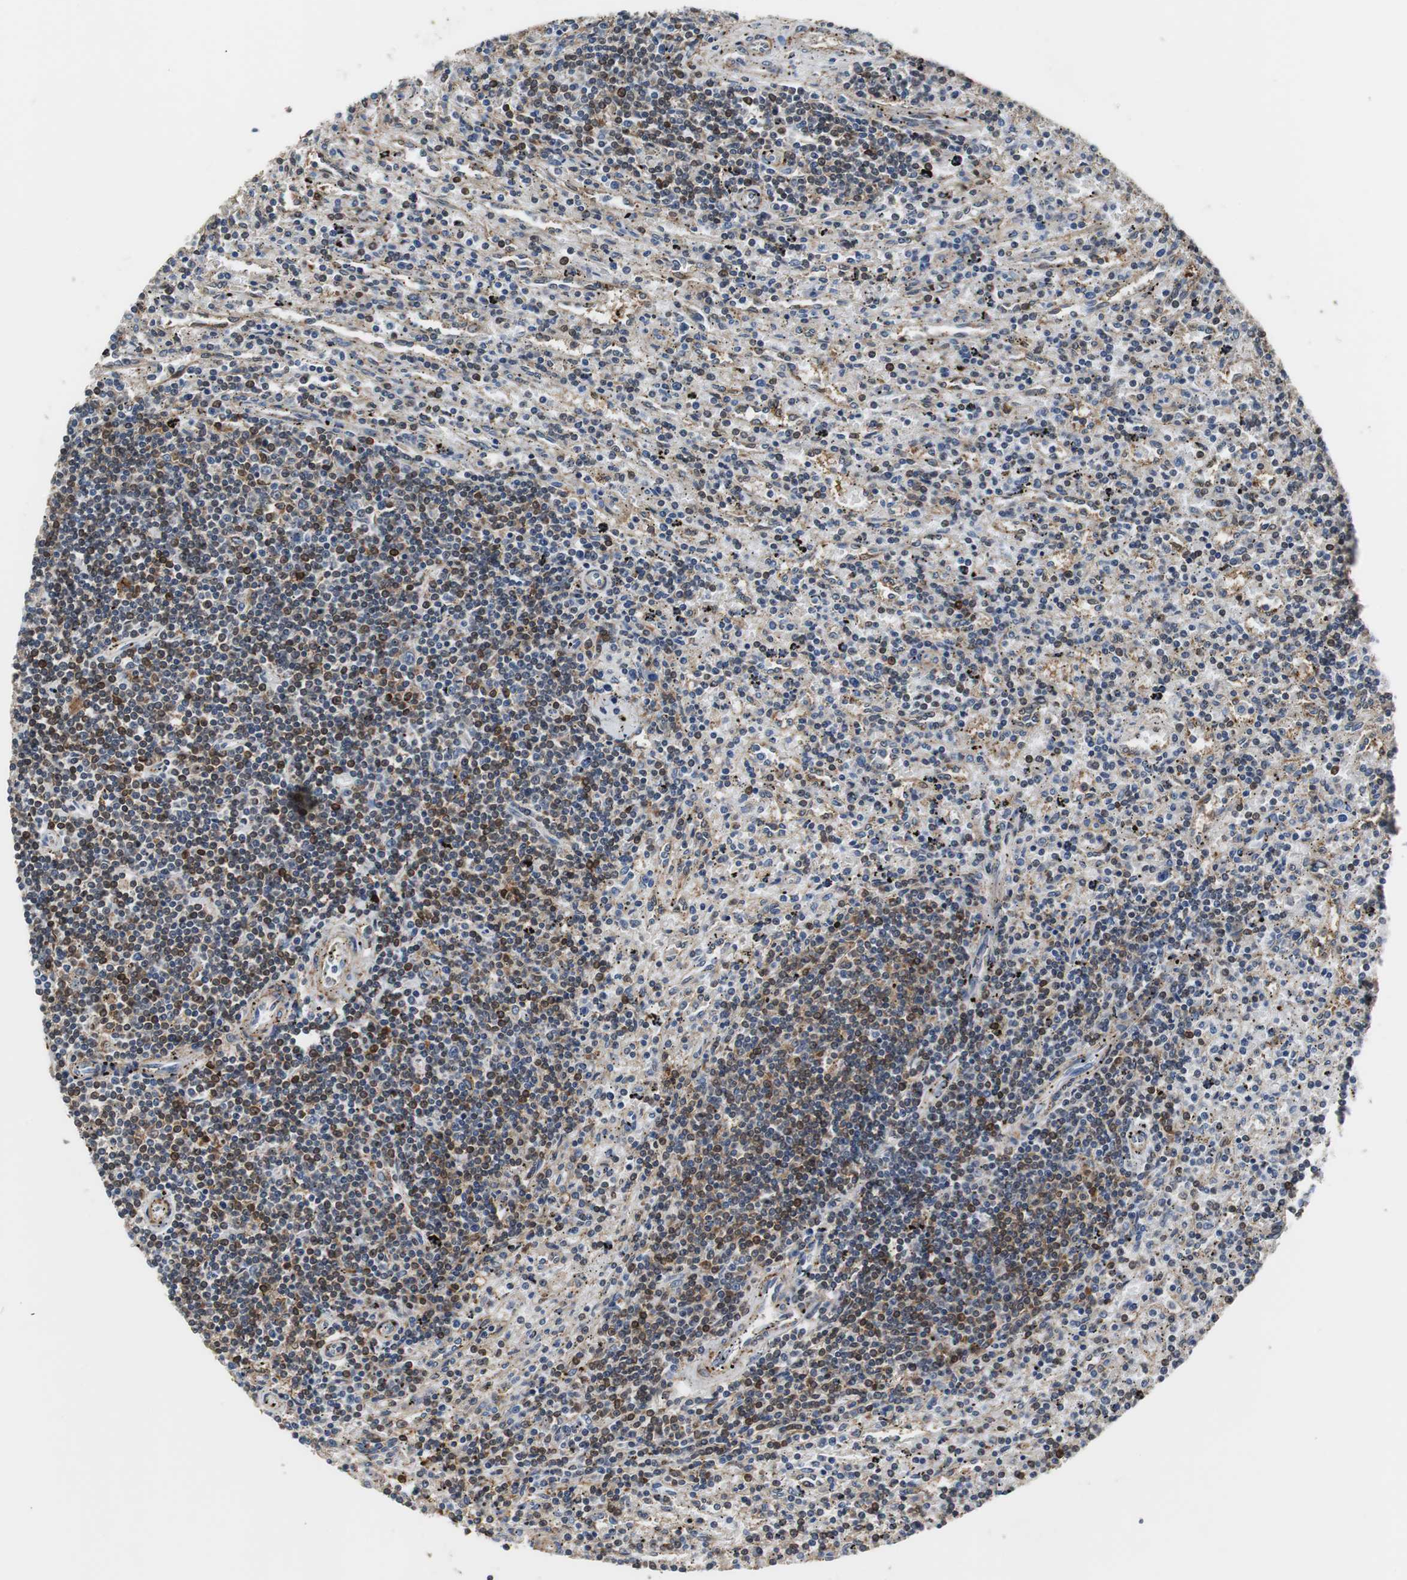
{"staining": {"intensity": "negative", "quantity": "none", "location": "none"}, "tissue": "lymphoma", "cell_type": "Tumor cells", "image_type": "cancer", "snomed": [{"axis": "morphology", "description": "Malignant lymphoma, non-Hodgkin's type, Low grade"}, {"axis": "topography", "description": "Spleen"}], "caption": "Immunohistochemical staining of human malignant lymphoma, non-Hodgkin's type (low-grade) displays no significant expression in tumor cells.", "gene": "ANXA4", "patient": {"sex": "male", "age": 76}}